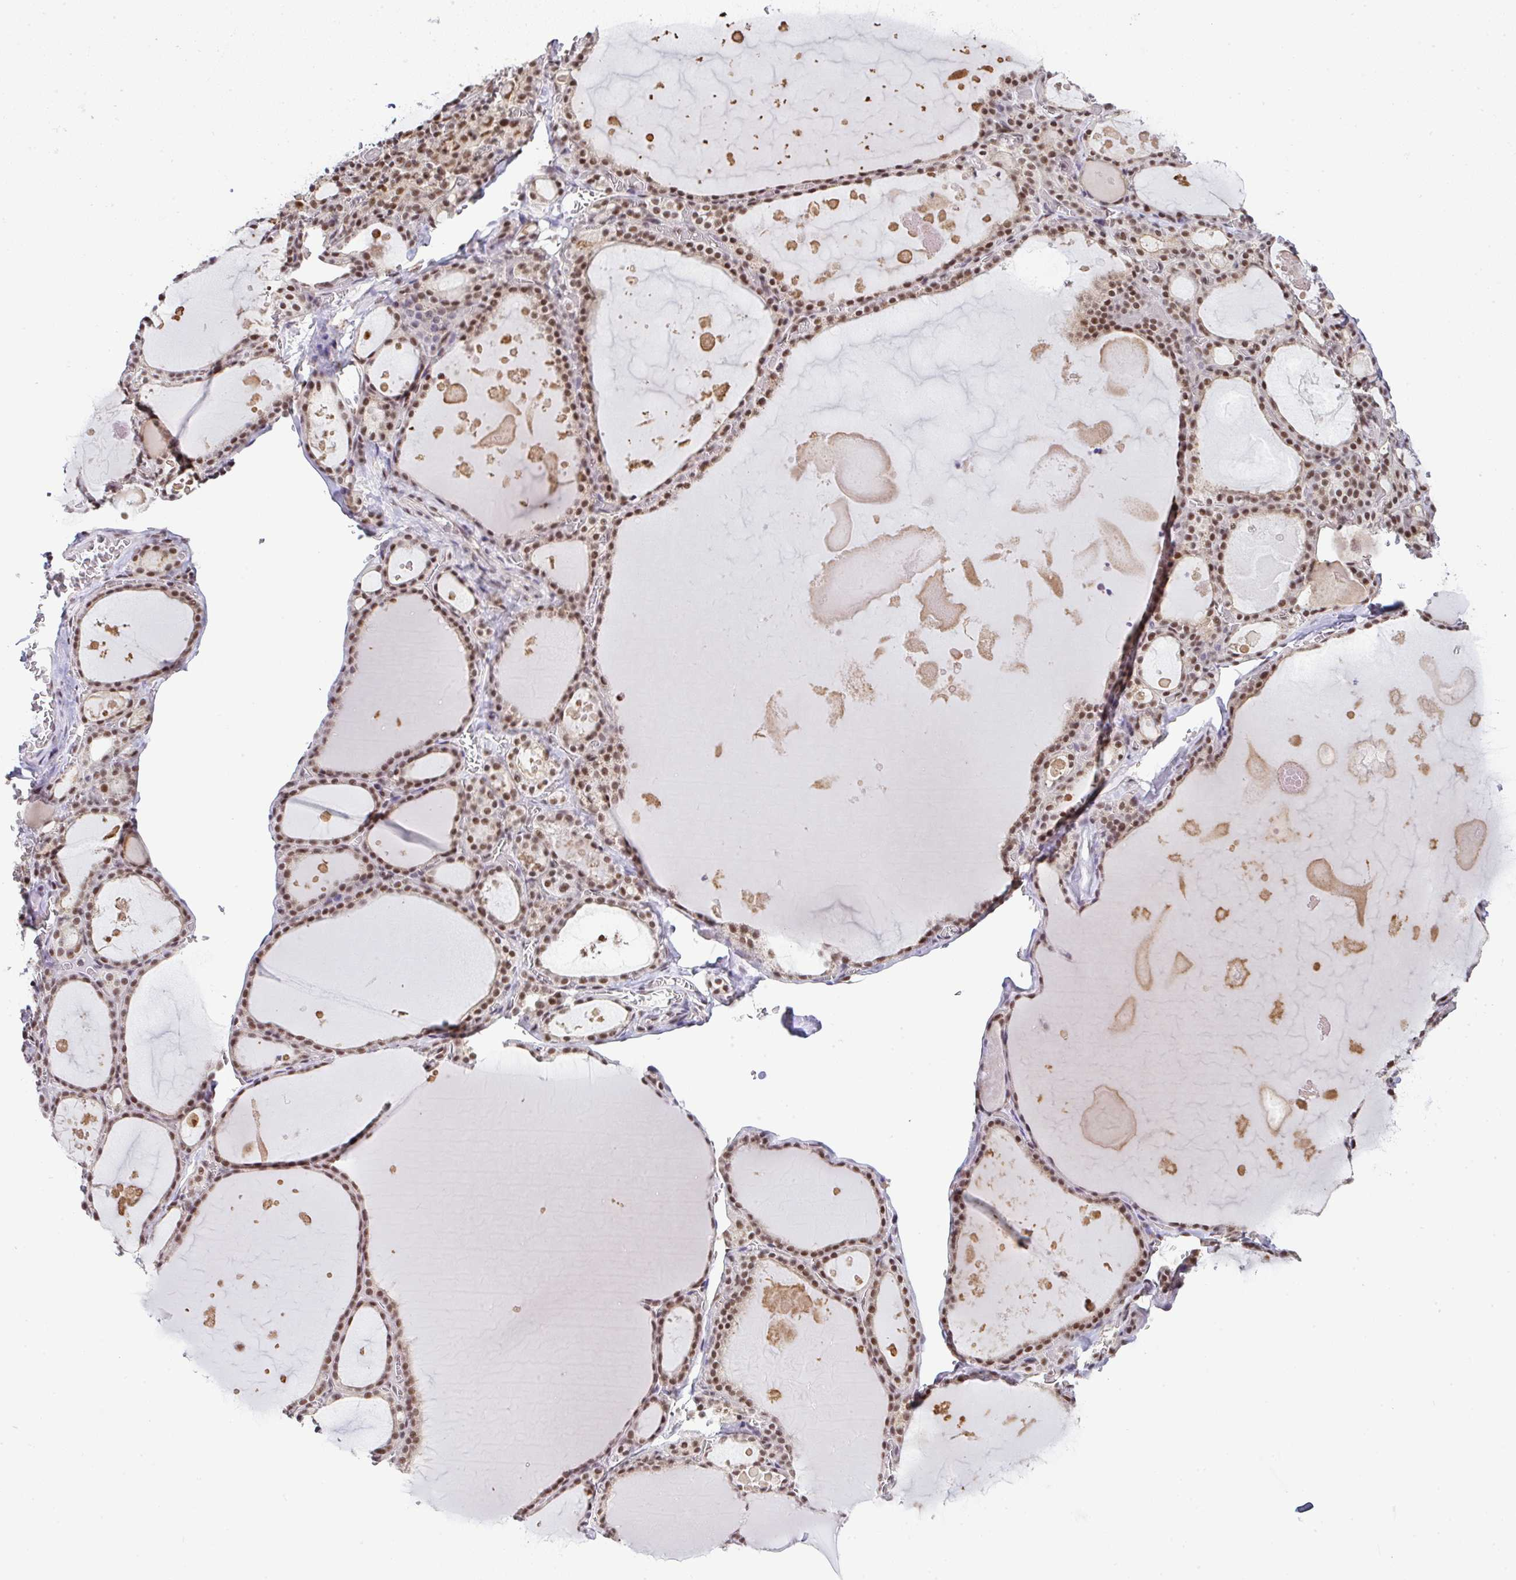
{"staining": {"intensity": "moderate", "quantity": ">75%", "location": "nuclear"}, "tissue": "thyroid gland", "cell_type": "Glandular cells", "image_type": "normal", "snomed": [{"axis": "morphology", "description": "Normal tissue, NOS"}, {"axis": "topography", "description": "Thyroid gland"}], "caption": "Moderate nuclear protein expression is appreciated in about >75% of glandular cells in thyroid gland.", "gene": "PTPN2", "patient": {"sex": "male", "age": 56}}